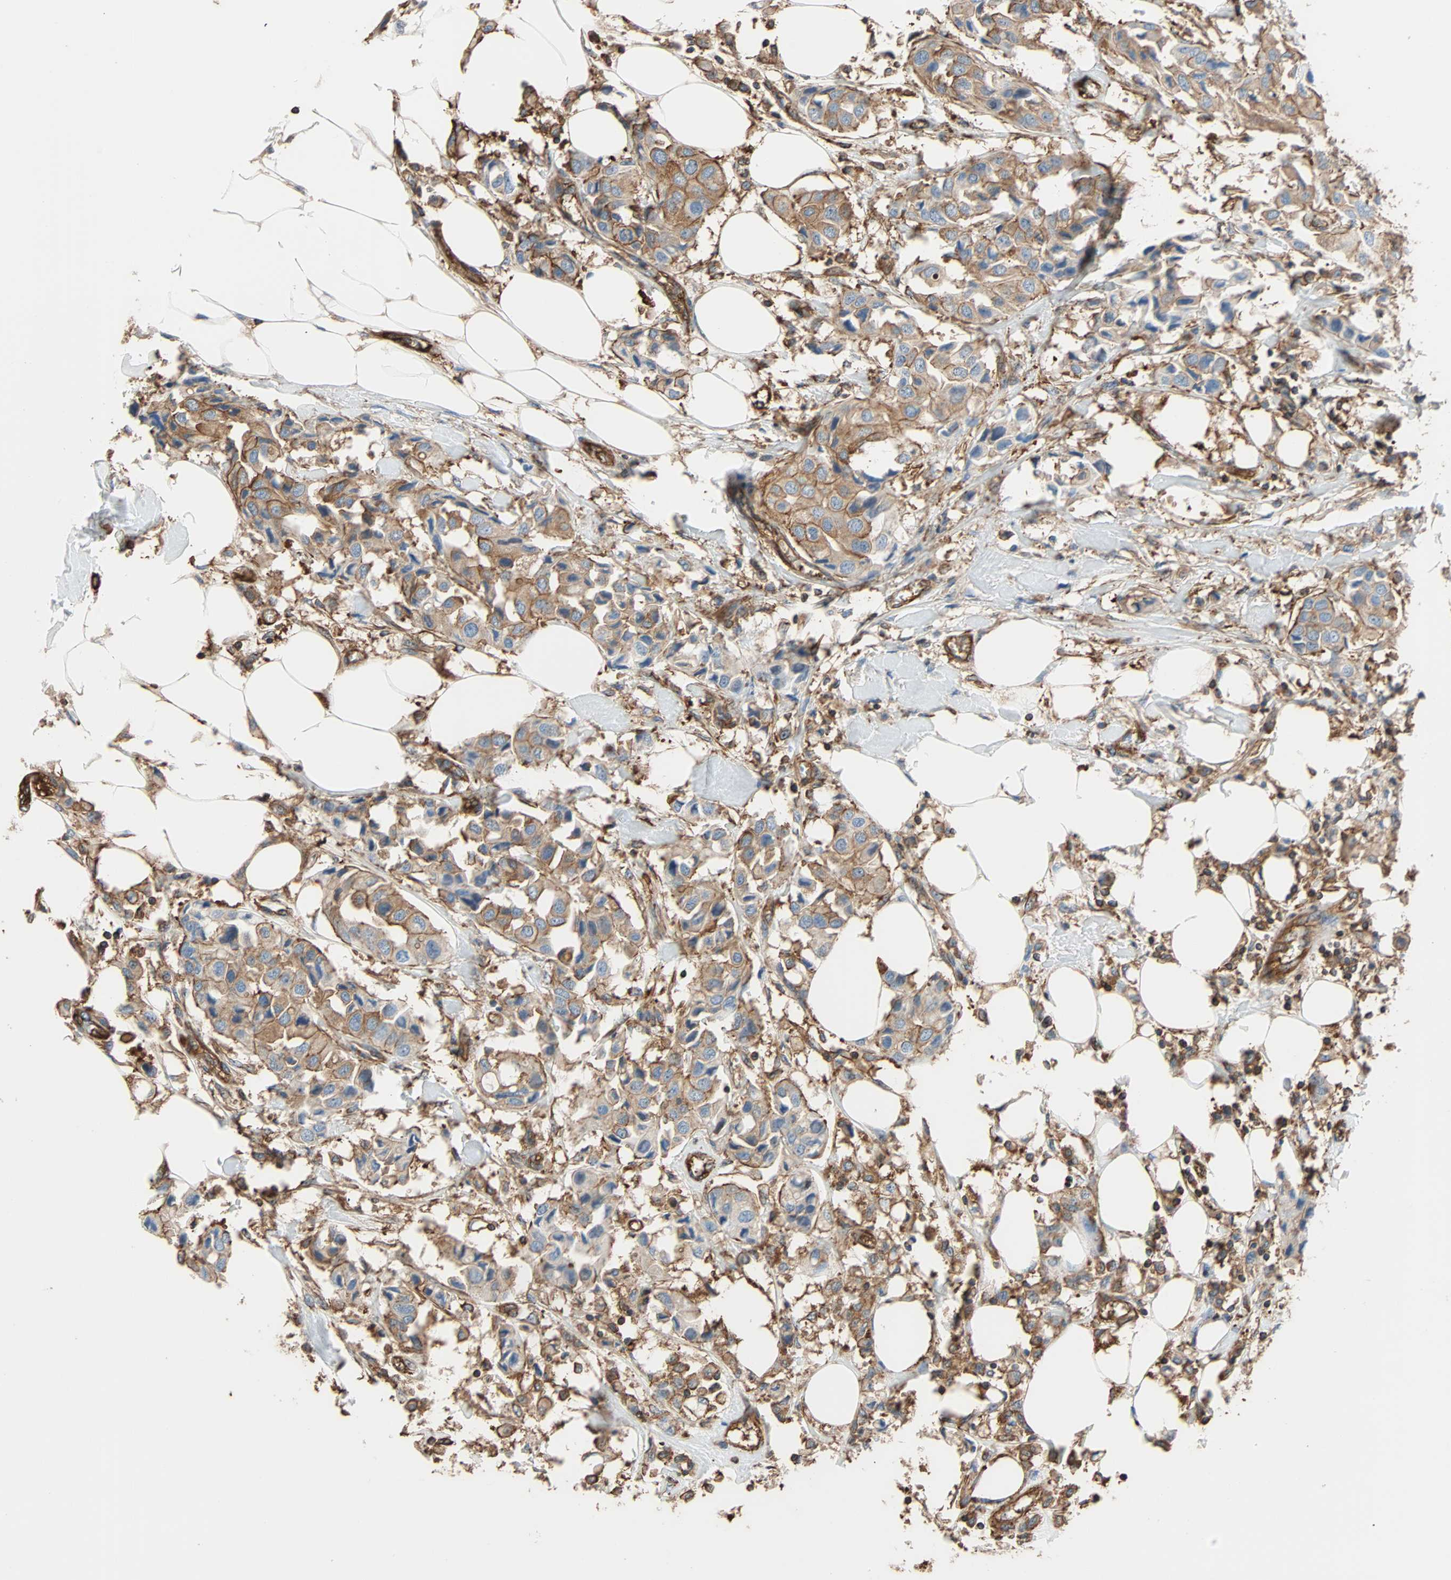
{"staining": {"intensity": "moderate", "quantity": ">75%", "location": "cytoplasmic/membranous"}, "tissue": "breast cancer", "cell_type": "Tumor cells", "image_type": "cancer", "snomed": [{"axis": "morphology", "description": "Duct carcinoma"}, {"axis": "topography", "description": "Breast"}], "caption": "Brown immunohistochemical staining in breast cancer demonstrates moderate cytoplasmic/membranous positivity in approximately >75% of tumor cells.", "gene": "GALNT10", "patient": {"sex": "female", "age": 80}}